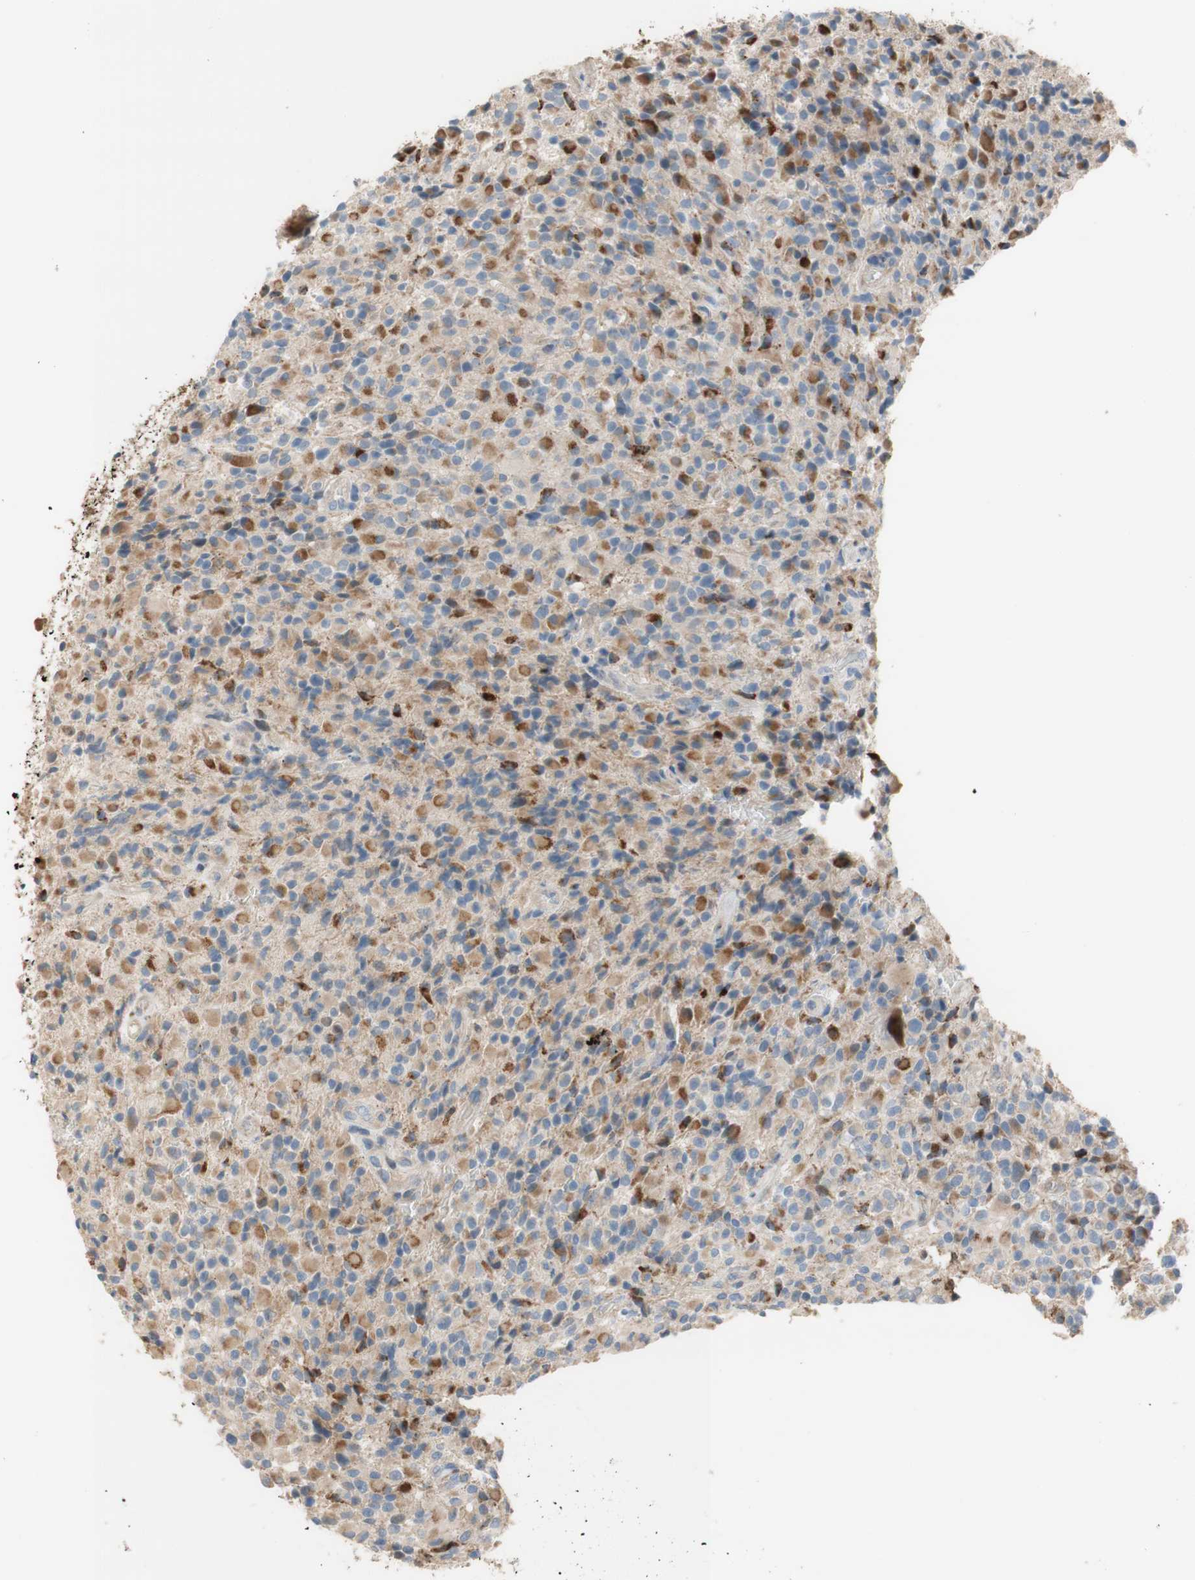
{"staining": {"intensity": "moderate", "quantity": "25%-75%", "location": "cytoplasmic/membranous"}, "tissue": "glioma", "cell_type": "Tumor cells", "image_type": "cancer", "snomed": [{"axis": "morphology", "description": "Glioma, malignant, High grade"}, {"axis": "topography", "description": "Brain"}], "caption": "Protein expression analysis of malignant glioma (high-grade) shows moderate cytoplasmic/membranous expression in about 25%-75% of tumor cells.", "gene": "PTPN21", "patient": {"sex": "male", "age": 71}}